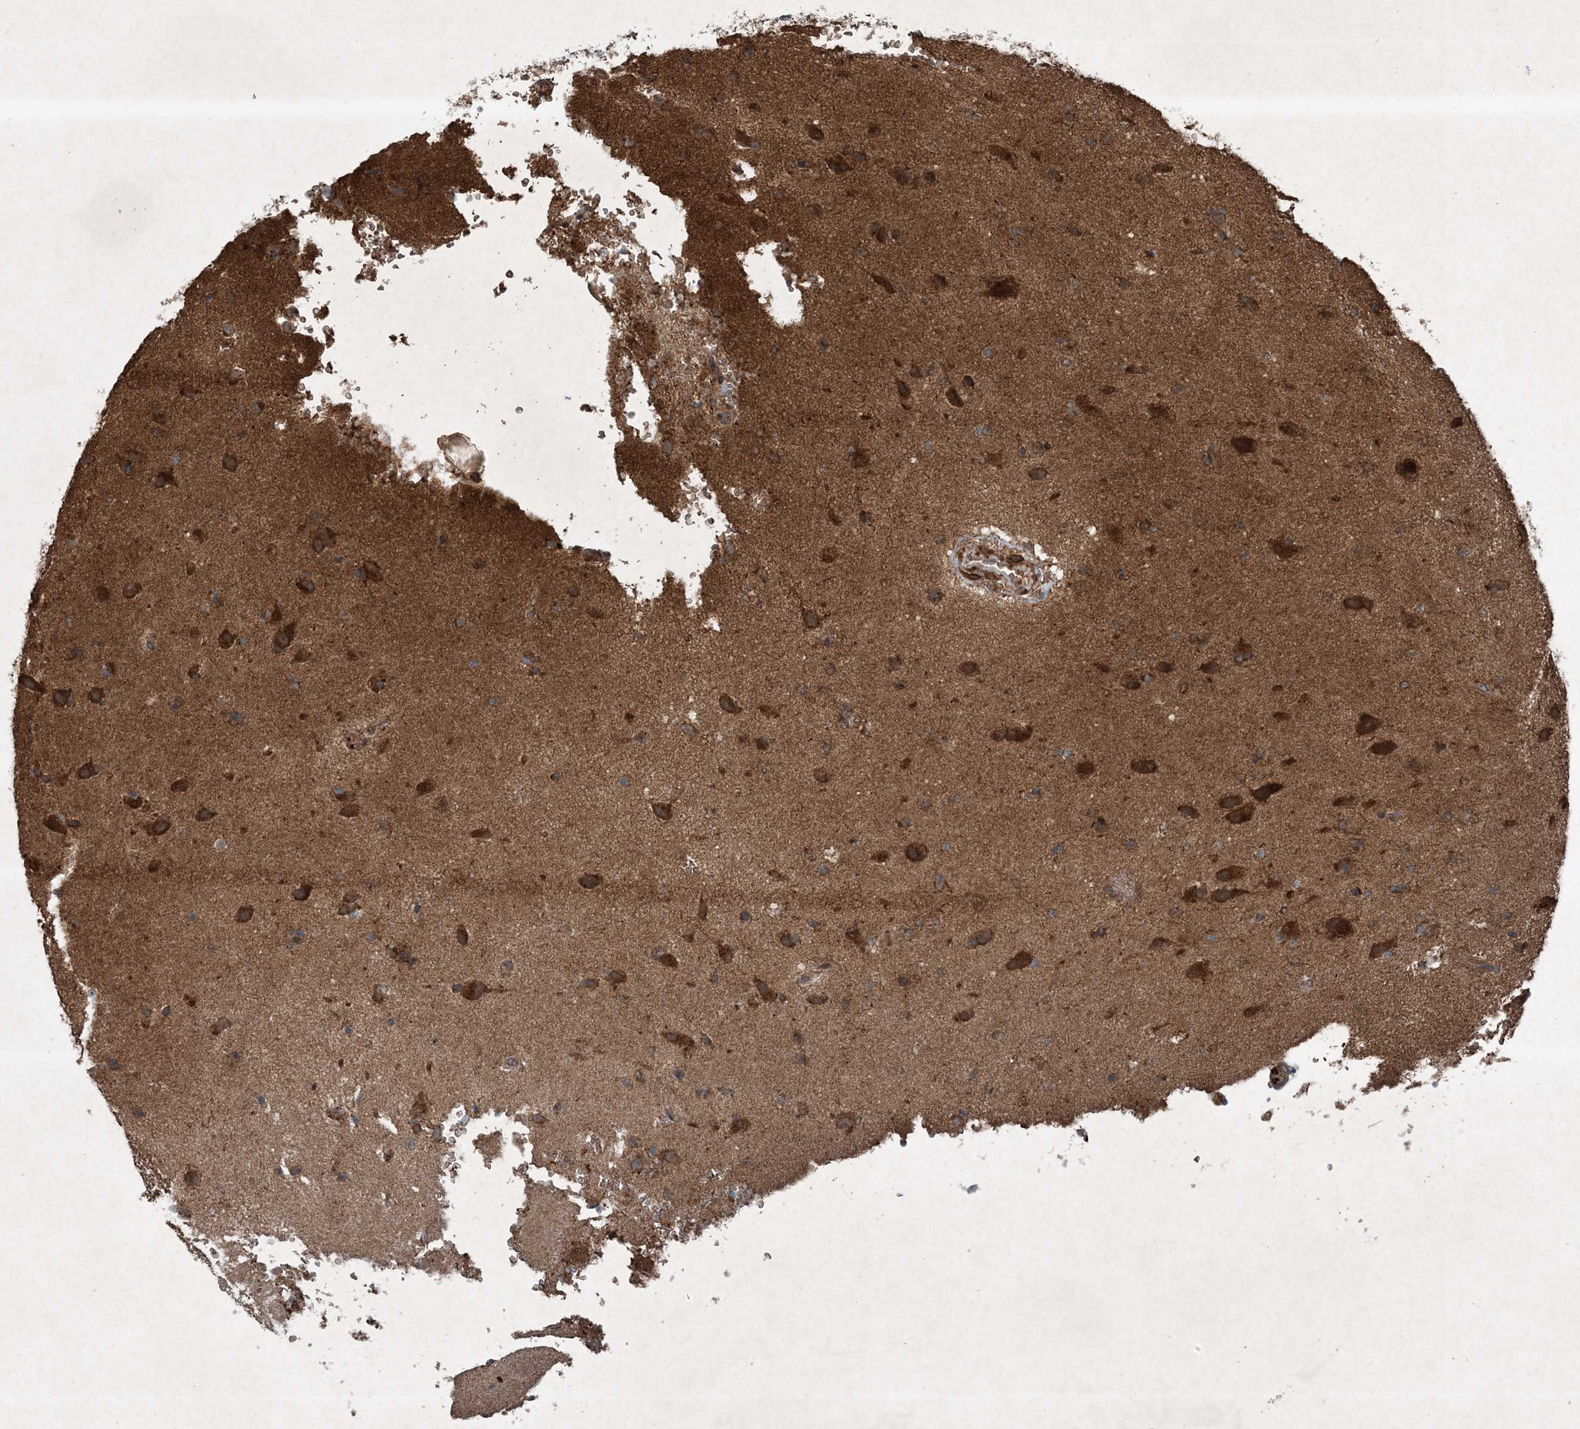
{"staining": {"intensity": "strong", "quantity": ">75%", "location": "cytoplasmic/membranous"}, "tissue": "glioma", "cell_type": "Tumor cells", "image_type": "cancer", "snomed": [{"axis": "morphology", "description": "Glioma, malignant, Low grade"}, {"axis": "topography", "description": "Brain"}], "caption": "This histopathology image demonstrates IHC staining of human malignant glioma (low-grade), with high strong cytoplasmic/membranous staining in about >75% of tumor cells.", "gene": "GNG5", "patient": {"sex": "female", "age": 37}}